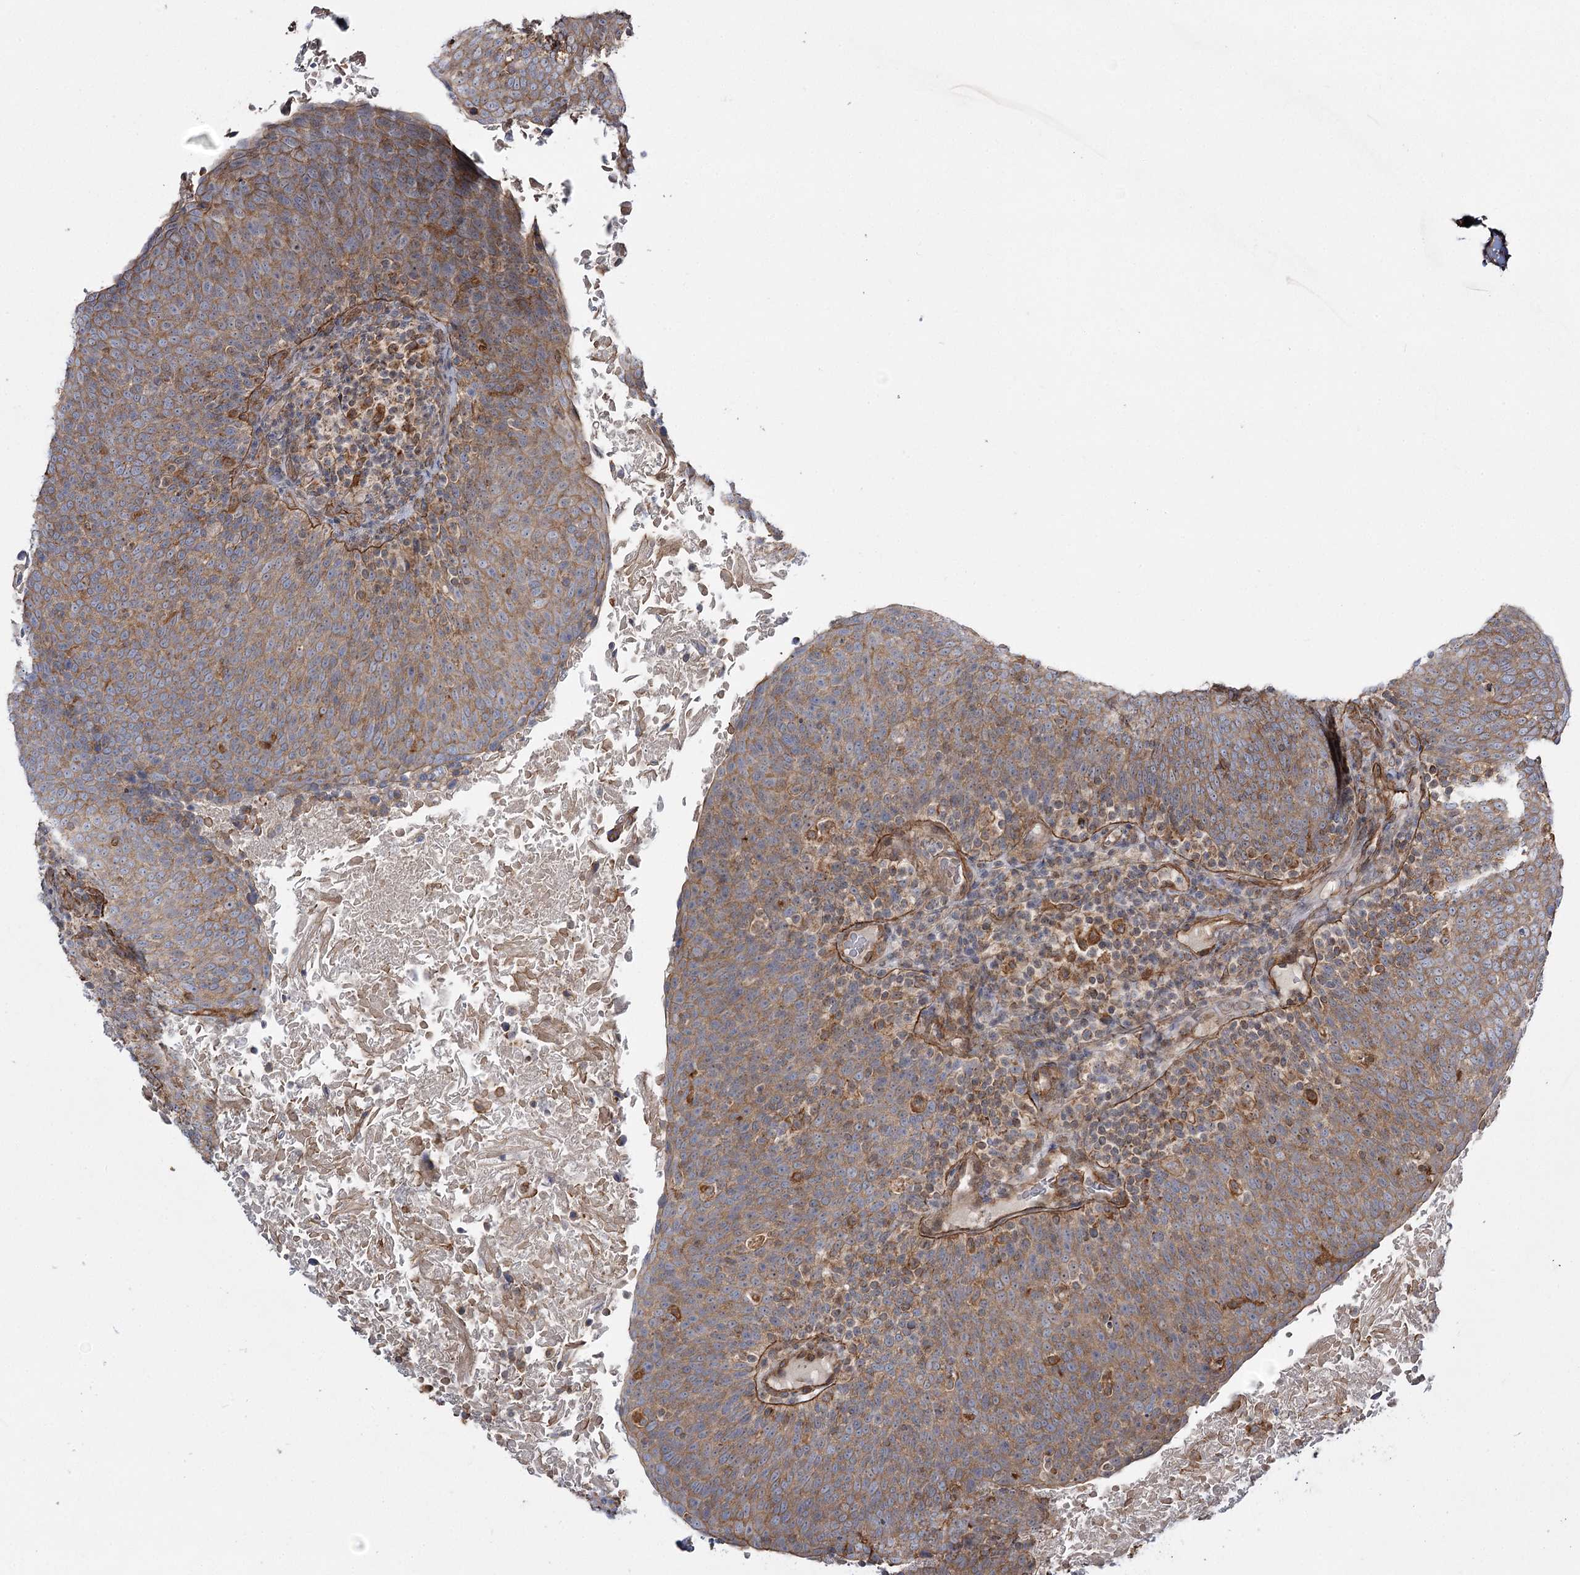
{"staining": {"intensity": "moderate", "quantity": ">75%", "location": "cytoplasmic/membranous"}, "tissue": "head and neck cancer", "cell_type": "Tumor cells", "image_type": "cancer", "snomed": [{"axis": "morphology", "description": "Squamous cell carcinoma, NOS"}, {"axis": "morphology", "description": "Squamous cell carcinoma, metastatic, NOS"}, {"axis": "topography", "description": "Lymph node"}, {"axis": "topography", "description": "Head-Neck"}], "caption": "Immunohistochemistry (IHC) photomicrograph of head and neck cancer (metastatic squamous cell carcinoma) stained for a protein (brown), which exhibits medium levels of moderate cytoplasmic/membranous positivity in approximately >75% of tumor cells.", "gene": "SH3BP5L", "patient": {"sex": "male", "age": 62}}